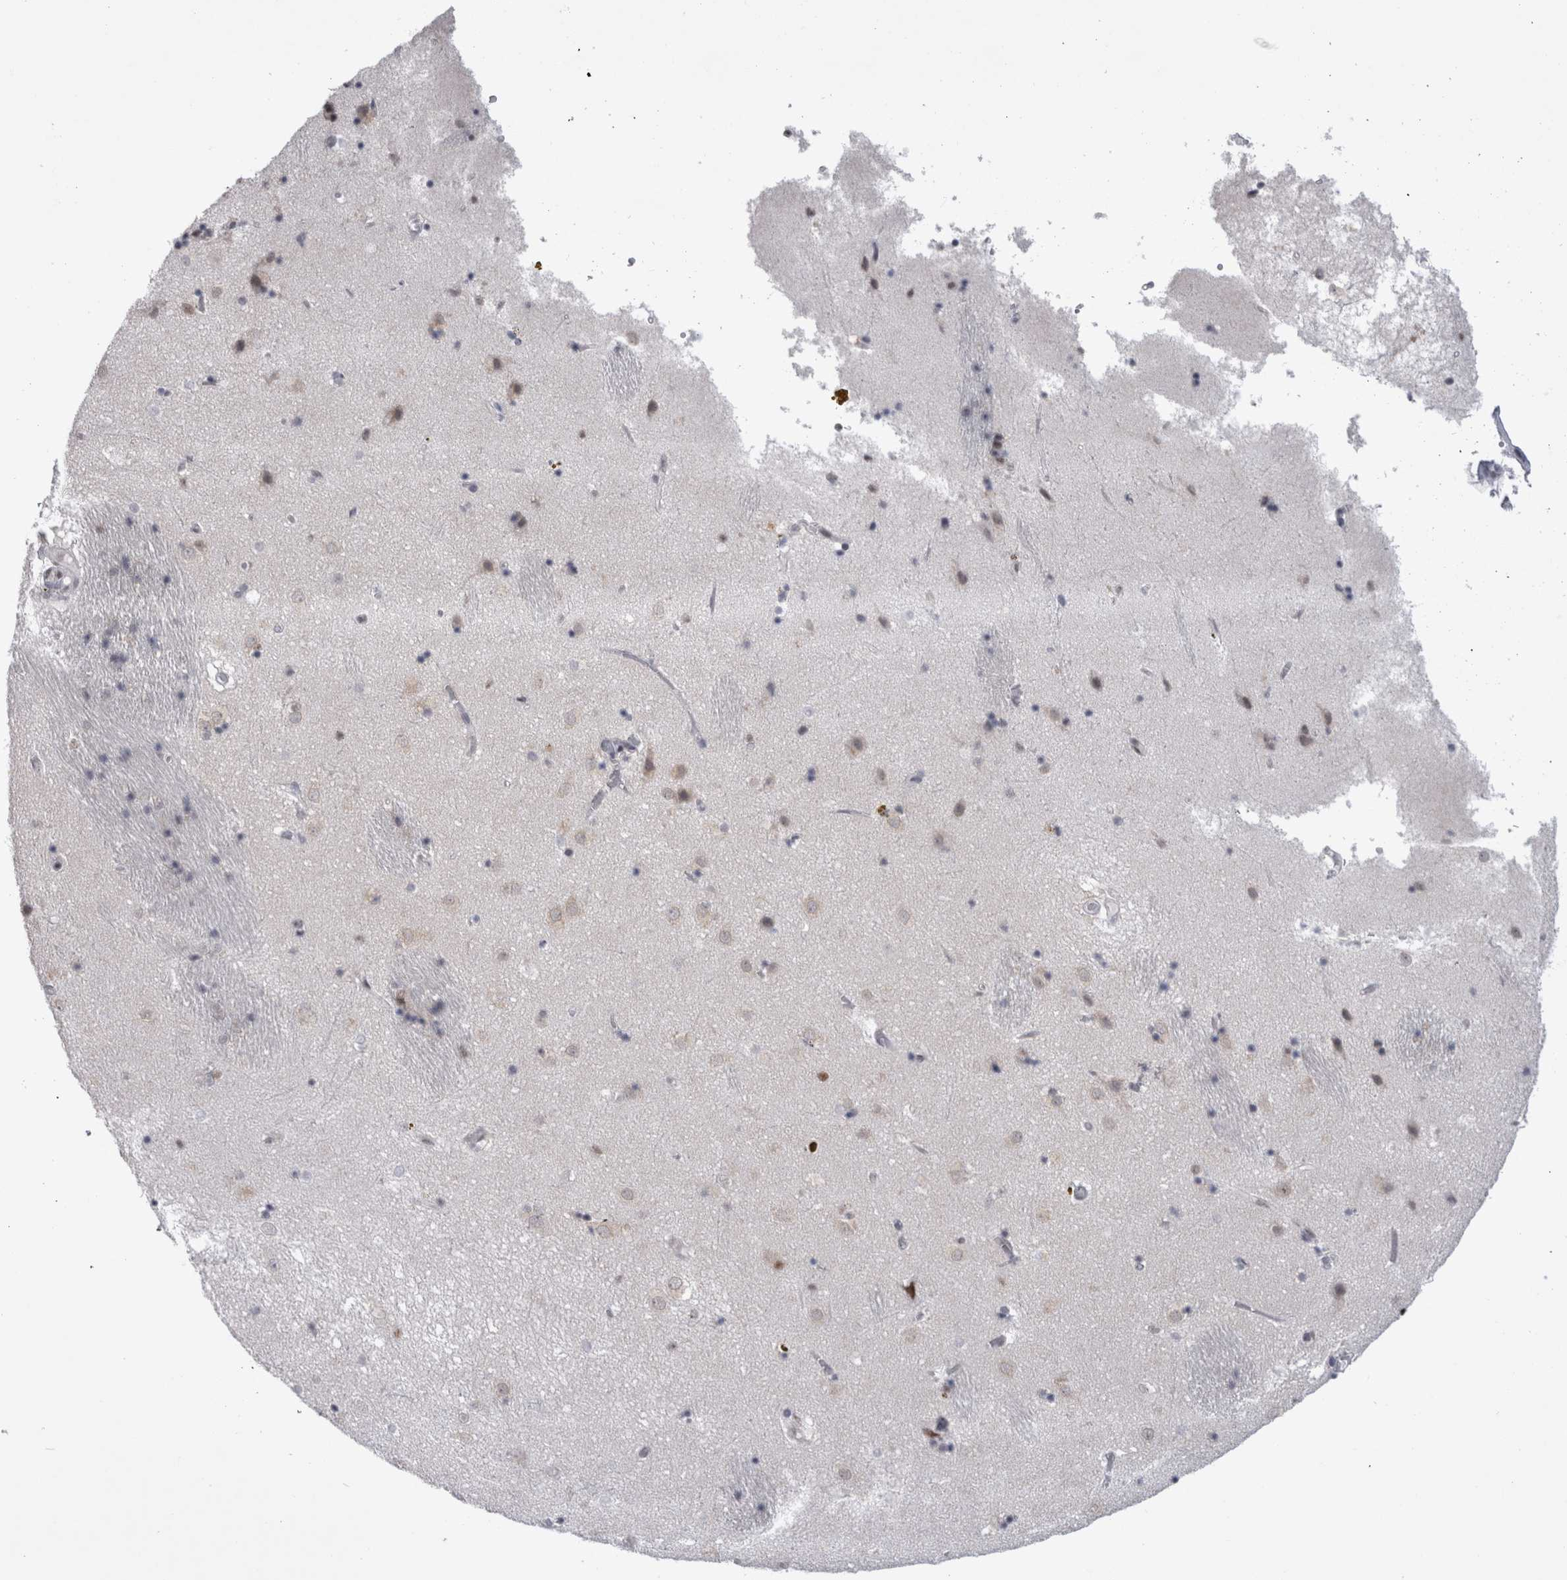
{"staining": {"intensity": "moderate", "quantity": "<25%", "location": "nuclear"}, "tissue": "caudate", "cell_type": "Glial cells", "image_type": "normal", "snomed": [{"axis": "morphology", "description": "Normal tissue, NOS"}, {"axis": "topography", "description": "Lateral ventricle wall"}], "caption": "Caudate stained for a protein (brown) displays moderate nuclear positive expression in about <25% of glial cells.", "gene": "API5", "patient": {"sex": "male", "age": 70}}